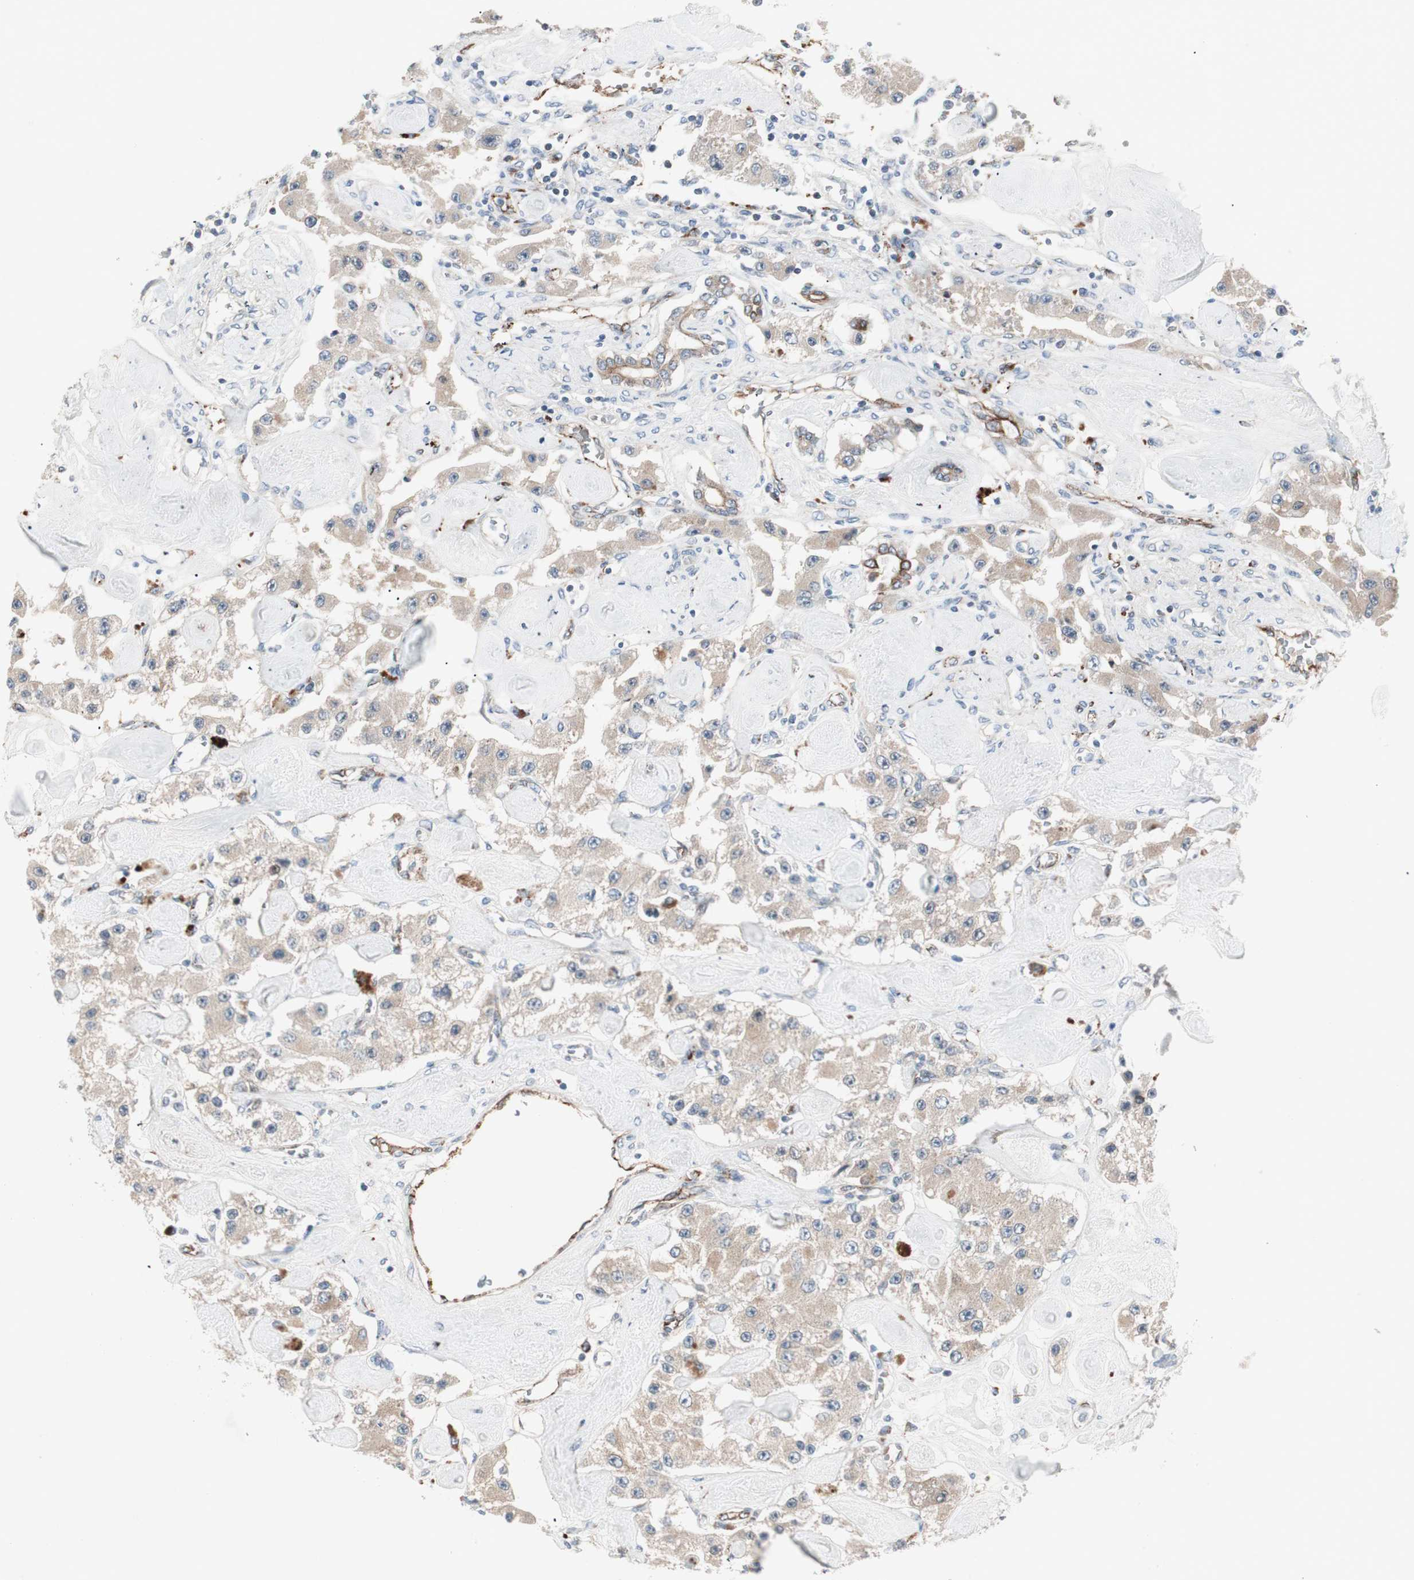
{"staining": {"intensity": "weak", "quantity": ">75%", "location": "cytoplasmic/membranous"}, "tissue": "carcinoid", "cell_type": "Tumor cells", "image_type": "cancer", "snomed": [{"axis": "morphology", "description": "Carcinoid, malignant, NOS"}, {"axis": "topography", "description": "Pancreas"}], "caption": "Protein expression analysis of human carcinoid reveals weak cytoplasmic/membranous positivity in approximately >75% of tumor cells.", "gene": "FGFR4", "patient": {"sex": "male", "age": 41}}